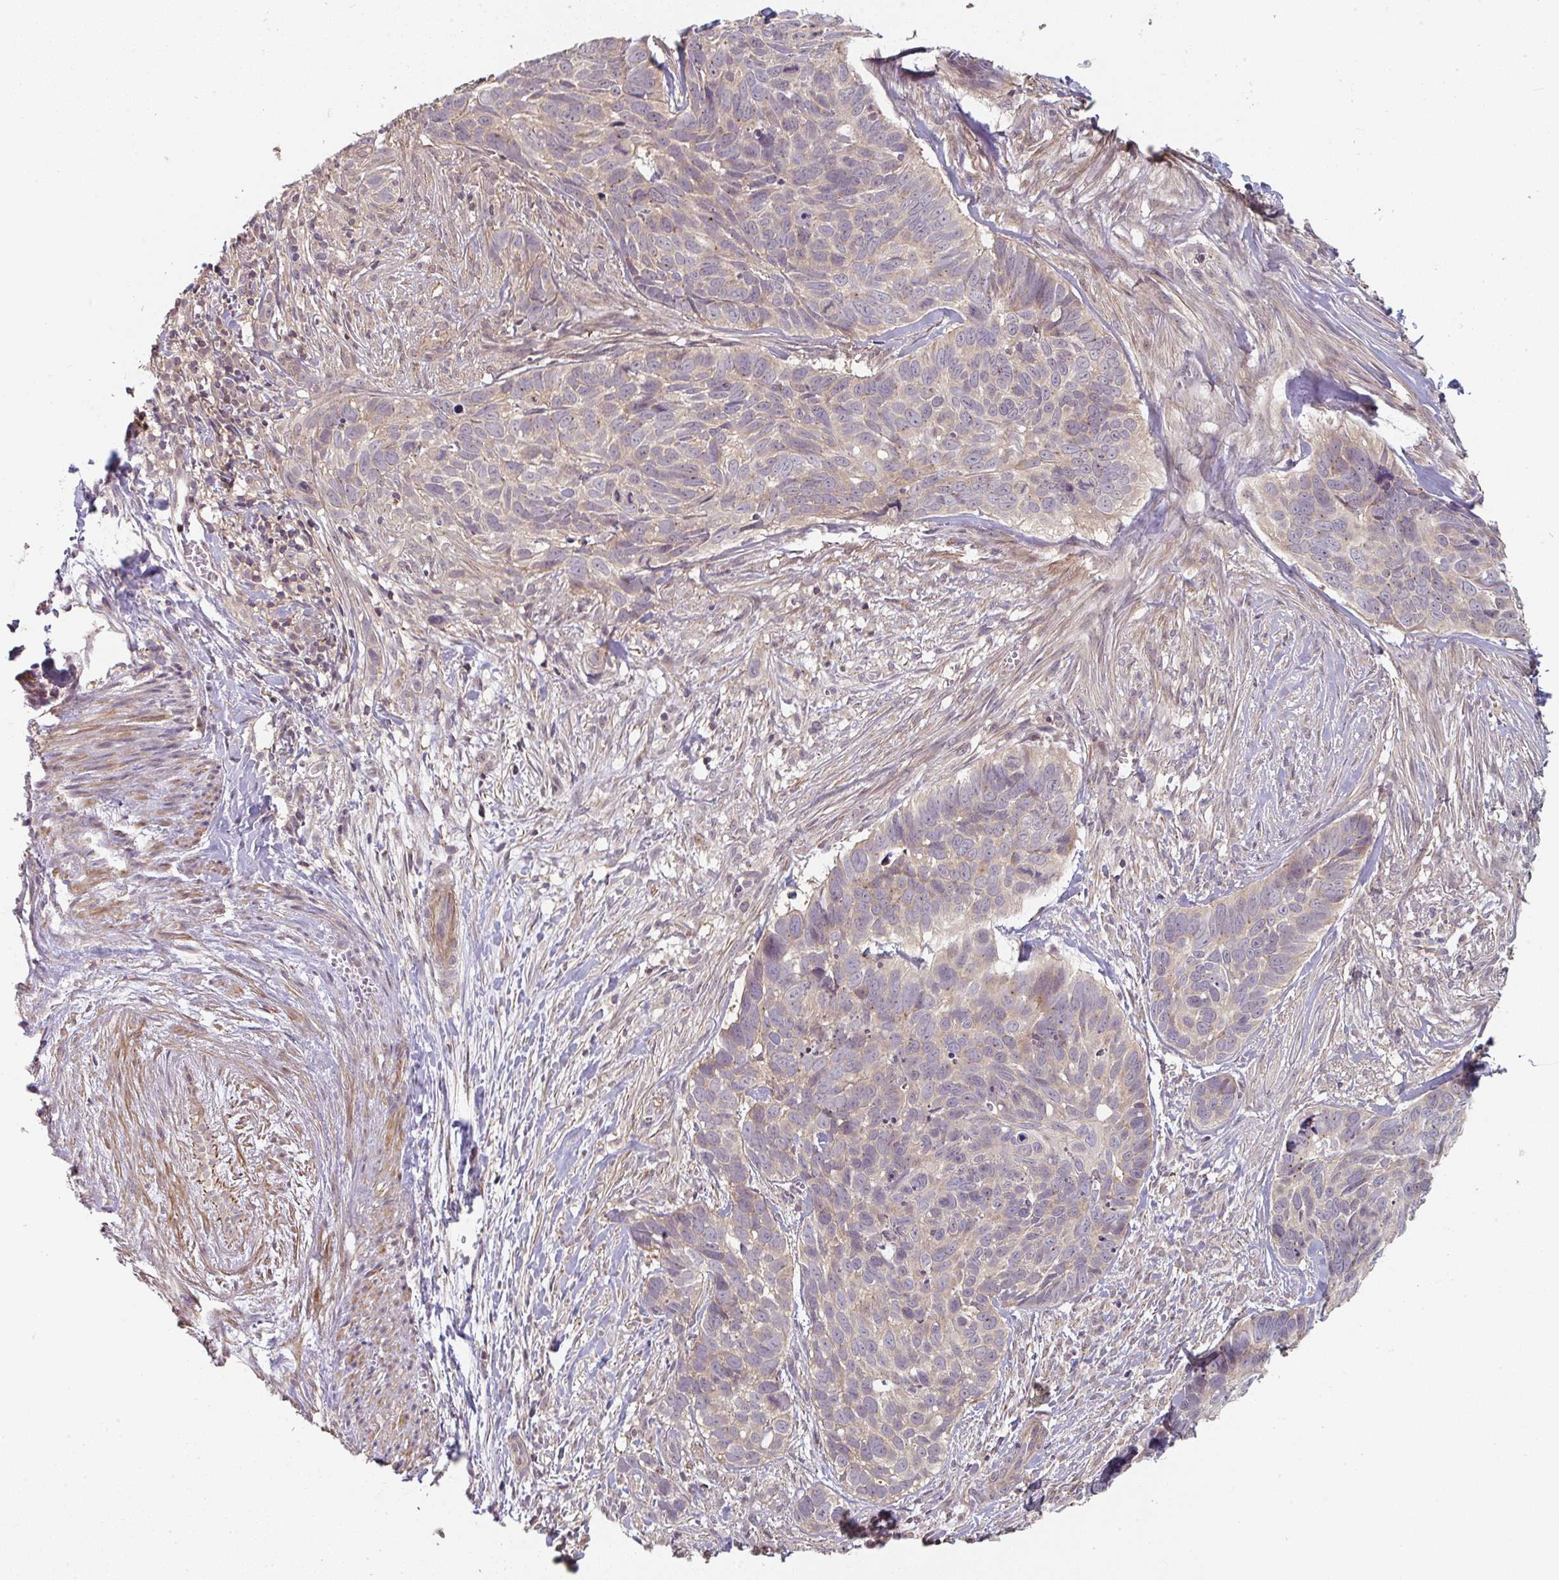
{"staining": {"intensity": "weak", "quantity": "<25%", "location": "cytoplasmic/membranous"}, "tissue": "skin cancer", "cell_type": "Tumor cells", "image_type": "cancer", "snomed": [{"axis": "morphology", "description": "Basal cell carcinoma"}, {"axis": "topography", "description": "Skin"}], "caption": "This is an immunohistochemistry (IHC) micrograph of skin cancer (basal cell carcinoma). There is no positivity in tumor cells.", "gene": "RANGRF", "patient": {"sex": "female", "age": 82}}